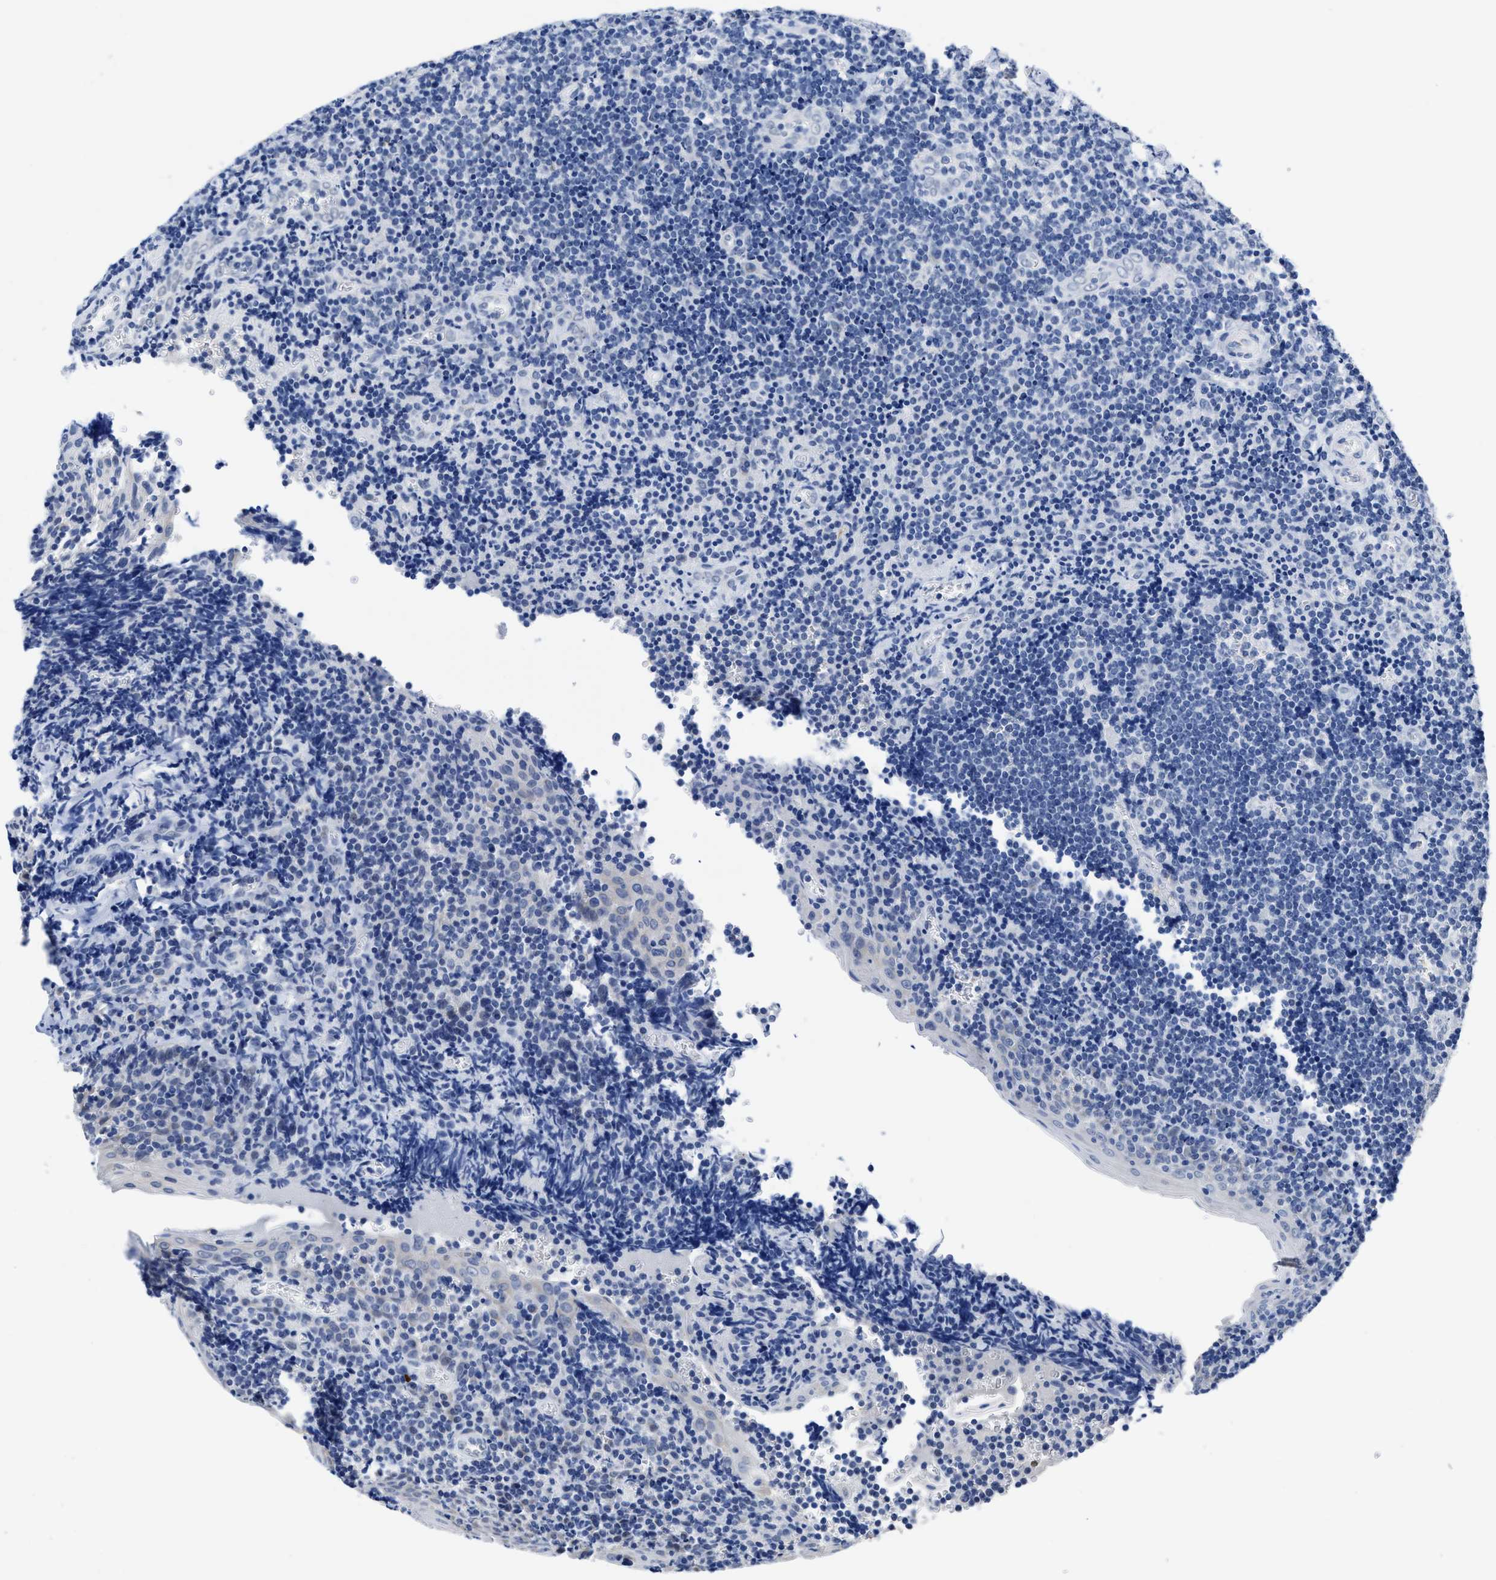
{"staining": {"intensity": "negative", "quantity": "none", "location": "none"}, "tissue": "tonsil", "cell_type": "Germinal center cells", "image_type": "normal", "snomed": [{"axis": "morphology", "description": "Normal tissue, NOS"}, {"axis": "morphology", "description": "Inflammation, NOS"}, {"axis": "topography", "description": "Tonsil"}], "caption": "Immunohistochemistry (IHC) histopathology image of benign tonsil: human tonsil stained with DAB displays no significant protein staining in germinal center cells.", "gene": "HOOK1", "patient": {"sex": "female", "age": 31}}